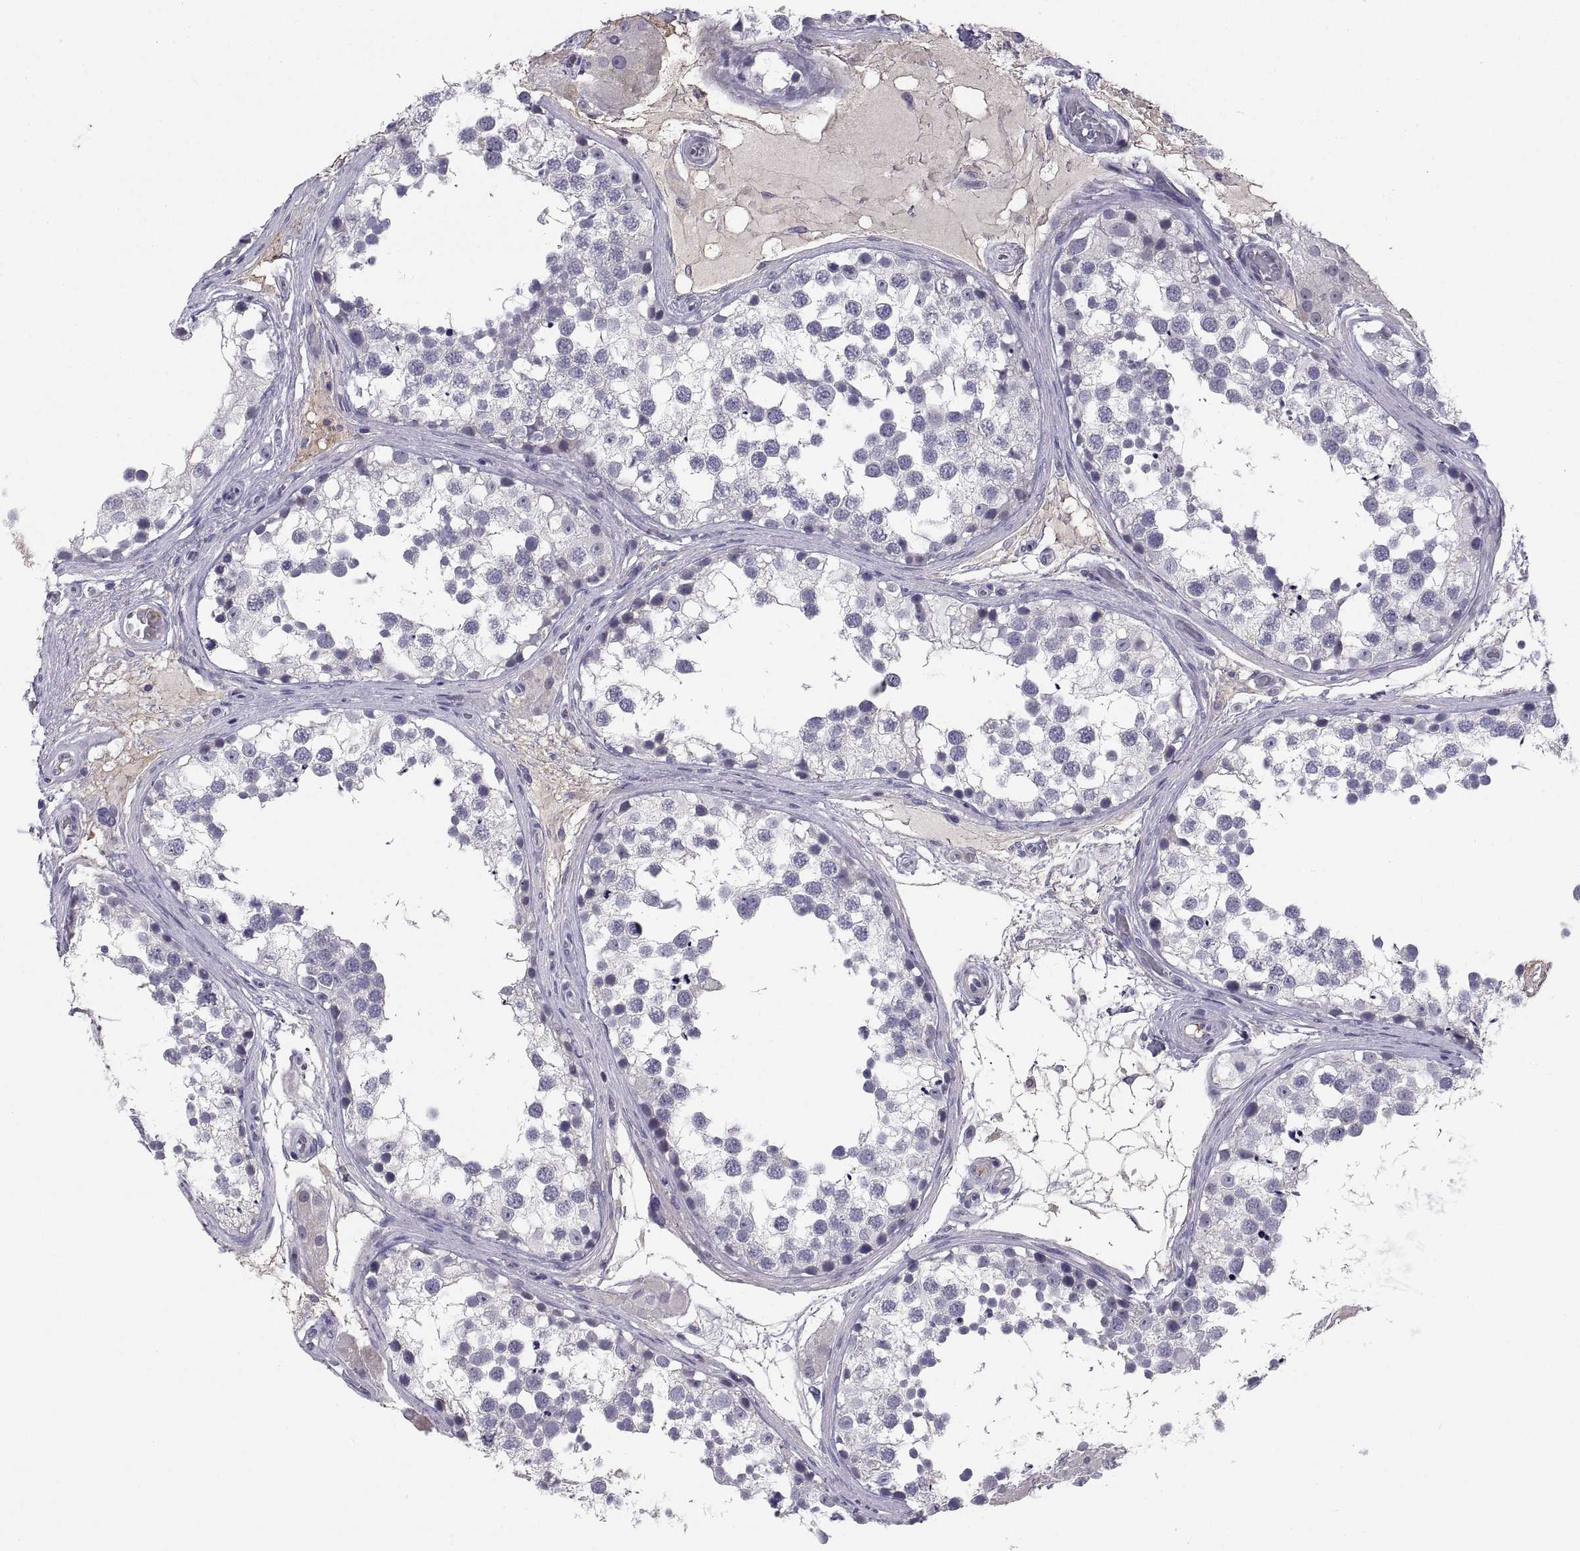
{"staining": {"intensity": "negative", "quantity": "none", "location": "none"}, "tissue": "testis", "cell_type": "Cells in seminiferous ducts", "image_type": "normal", "snomed": [{"axis": "morphology", "description": "Normal tissue, NOS"}, {"axis": "morphology", "description": "Seminoma, NOS"}, {"axis": "topography", "description": "Testis"}], "caption": "Immunohistochemistry (IHC) of normal testis exhibits no positivity in cells in seminiferous ducts.", "gene": "PKP1", "patient": {"sex": "male", "age": 65}}